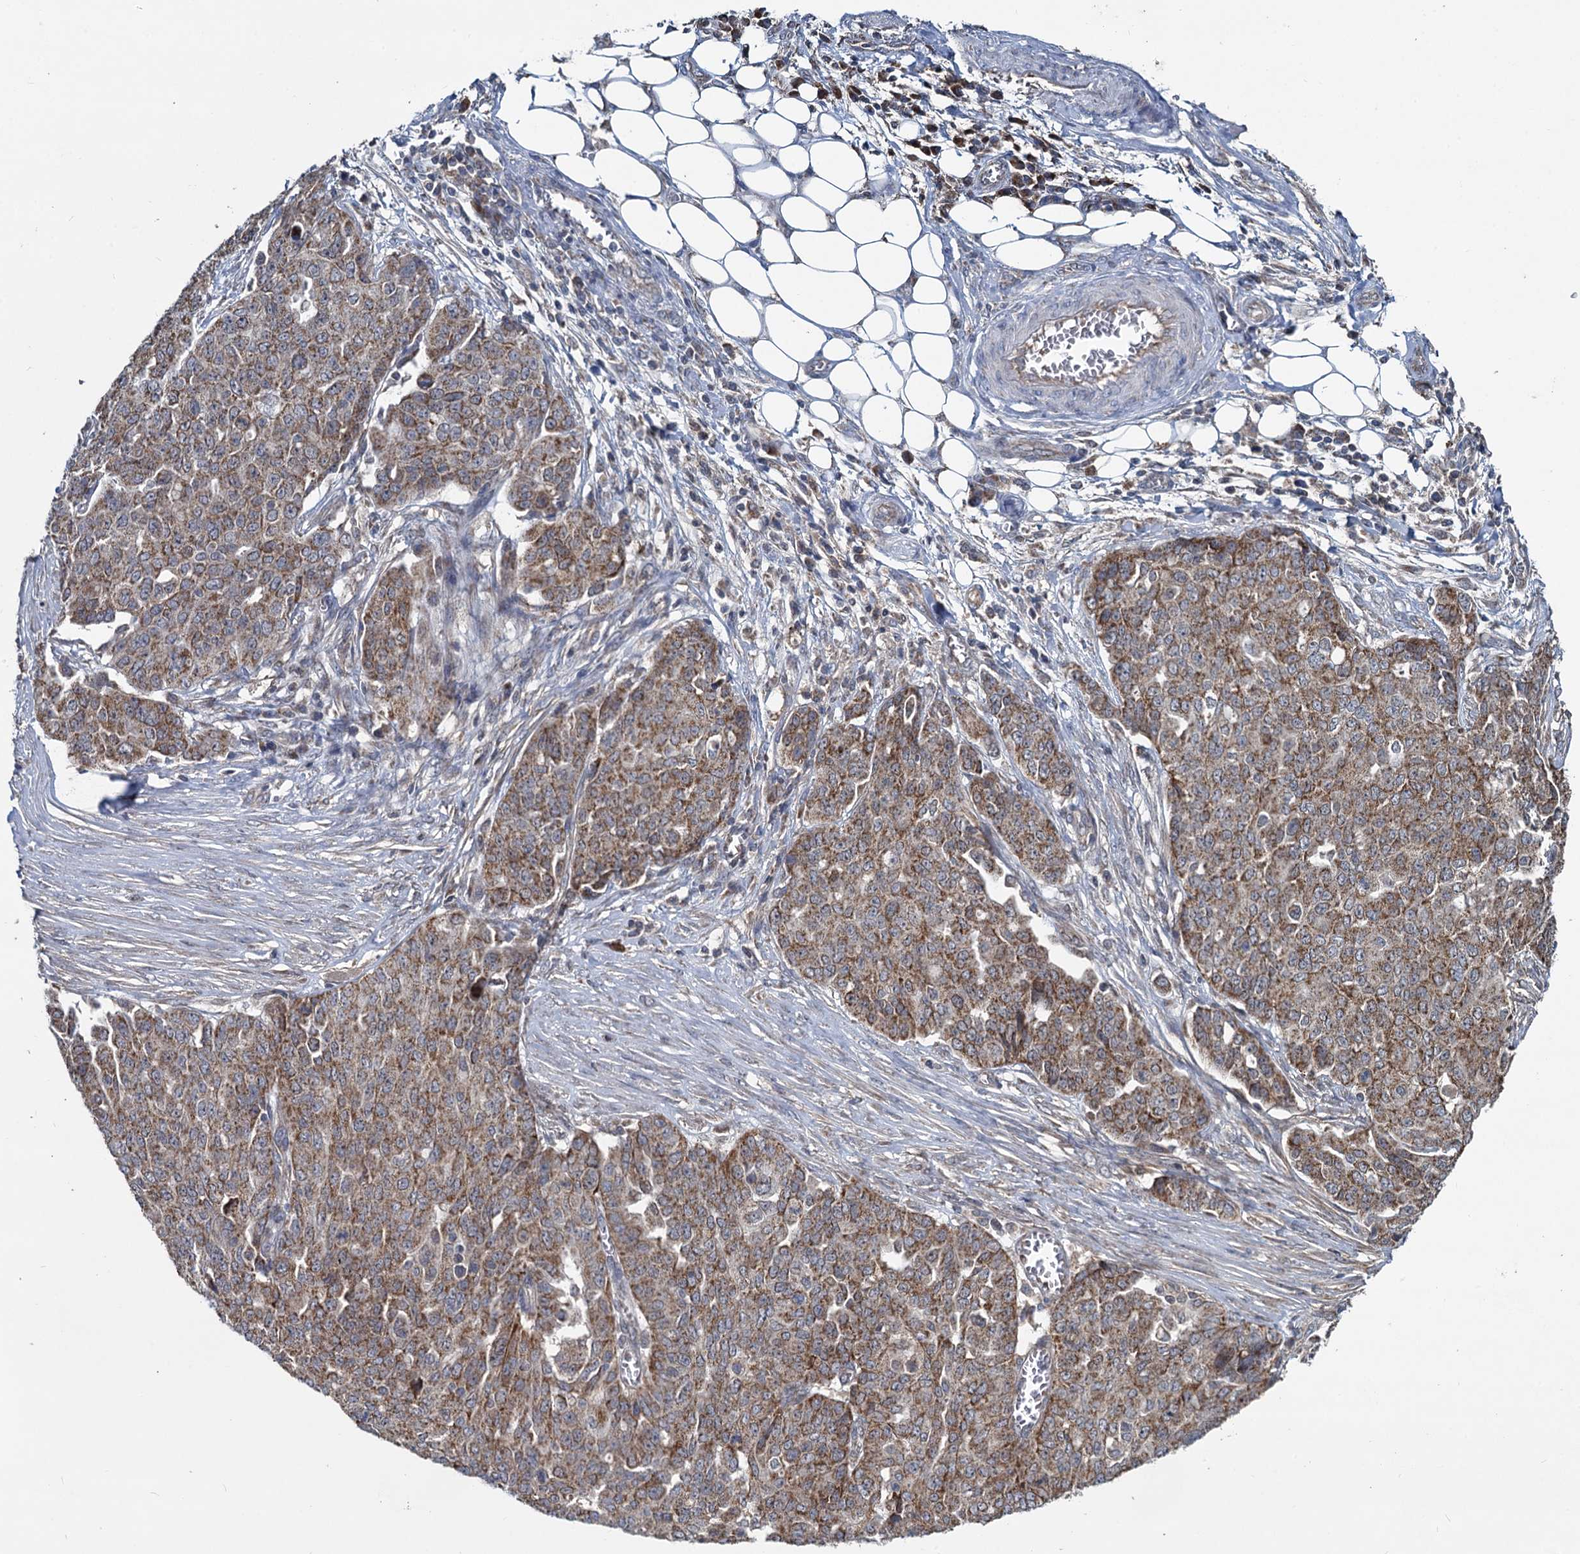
{"staining": {"intensity": "moderate", "quantity": ">75%", "location": "cytoplasmic/membranous"}, "tissue": "ovarian cancer", "cell_type": "Tumor cells", "image_type": "cancer", "snomed": [{"axis": "morphology", "description": "Cystadenocarcinoma, serous, NOS"}, {"axis": "topography", "description": "Soft tissue"}, {"axis": "topography", "description": "Ovary"}], "caption": "The micrograph shows staining of ovarian cancer (serous cystadenocarcinoma), revealing moderate cytoplasmic/membranous protein staining (brown color) within tumor cells.", "gene": "METTL4", "patient": {"sex": "female", "age": 57}}